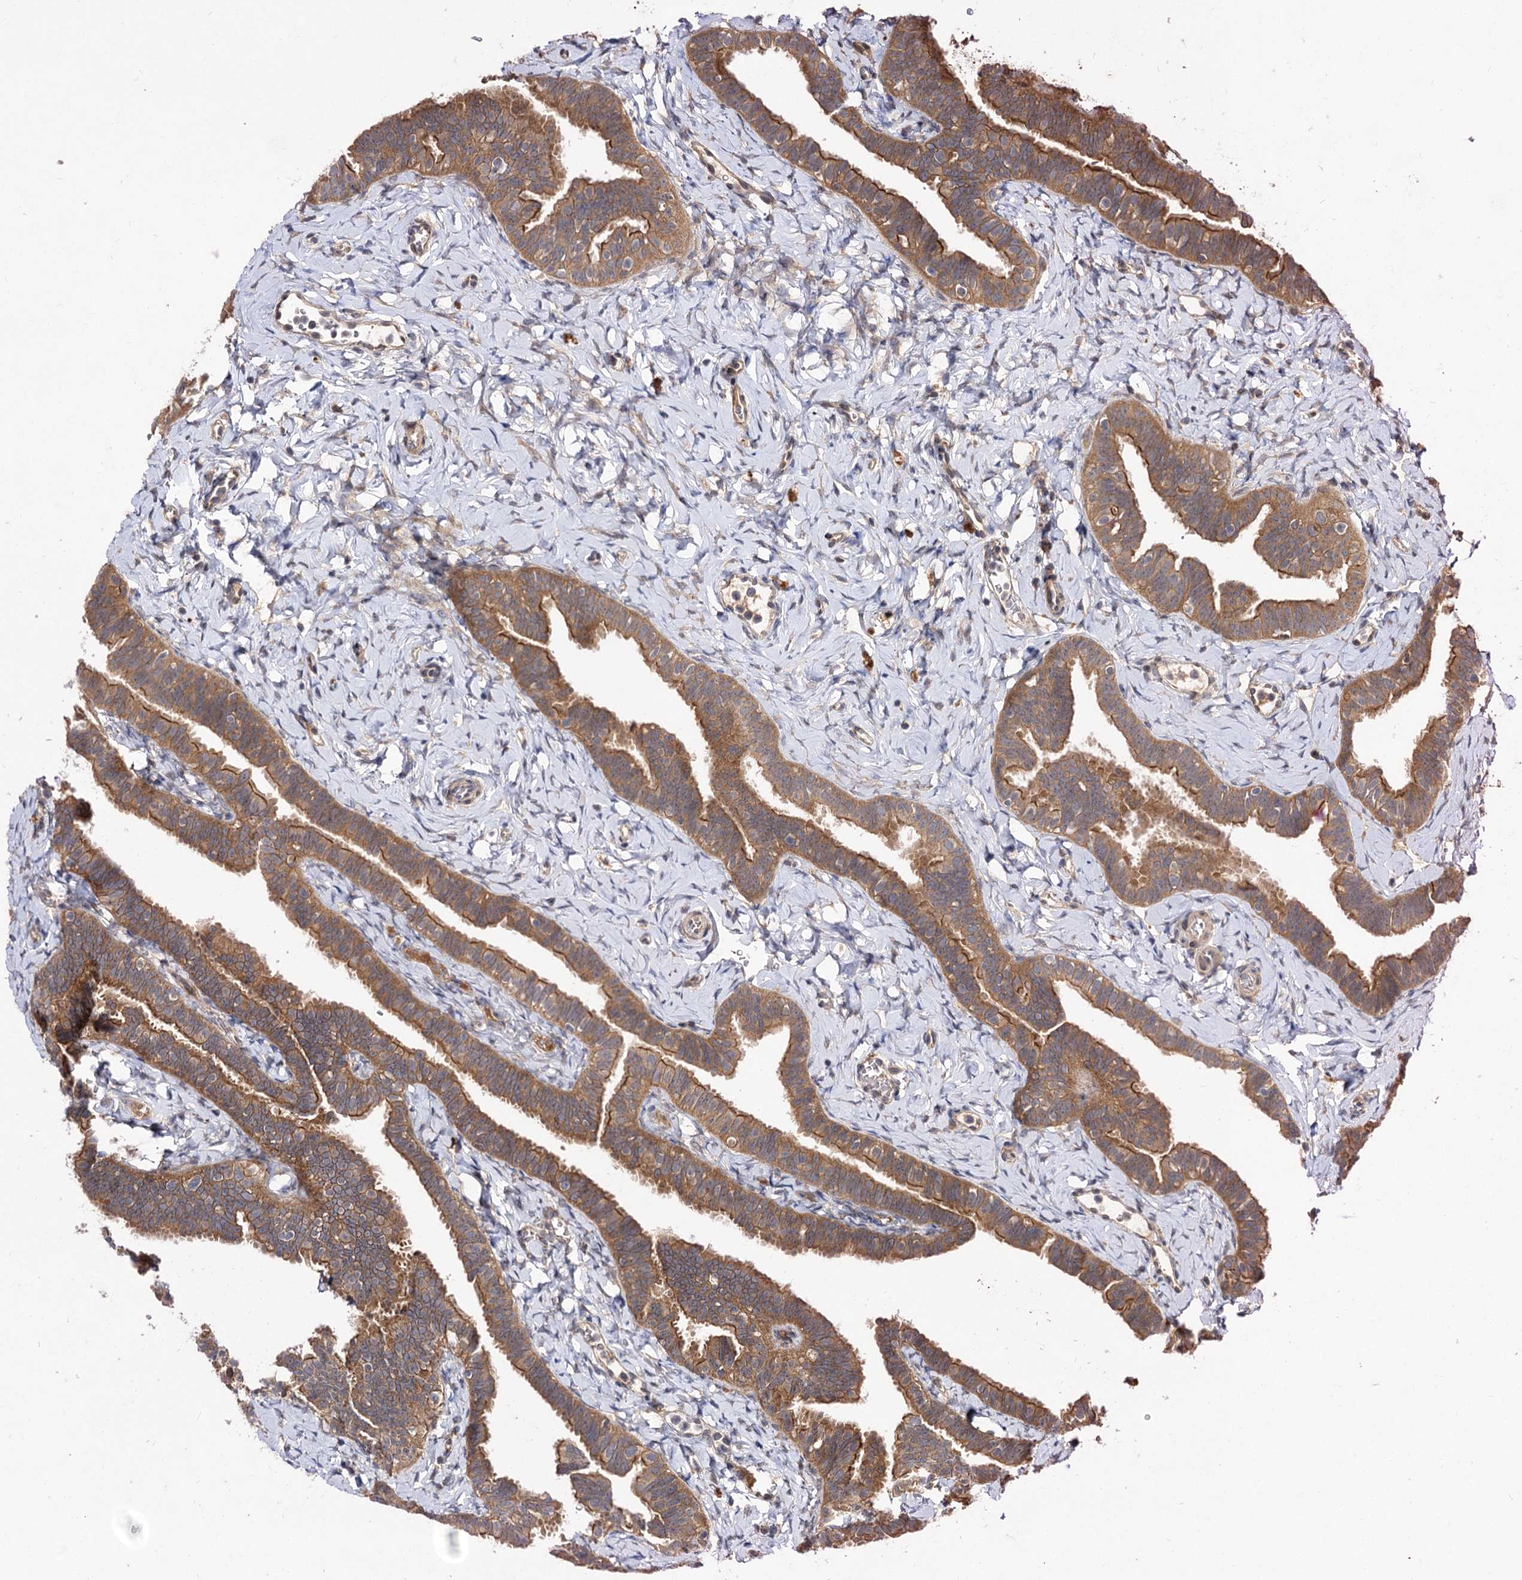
{"staining": {"intensity": "moderate", "quantity": ">75%", "location": "cytoplasmic/membranous"}, "tissue": "fallopian tube", "cell_type": "Glandular cells", "image_type": "normal", "snomed": [{"axis": "morphology", "description": "Normal tissue, NOS"}, {"axis": "topography", "description": "Fallopian tube"}], "caption": "Fallopian tube stained with immunohistochemistry shows moderate cytoplasmic/membranous expression in approximately >75% of glandular cells.", "gene": "FBXW8", "patient": {"sex": "female", "age": 65}}